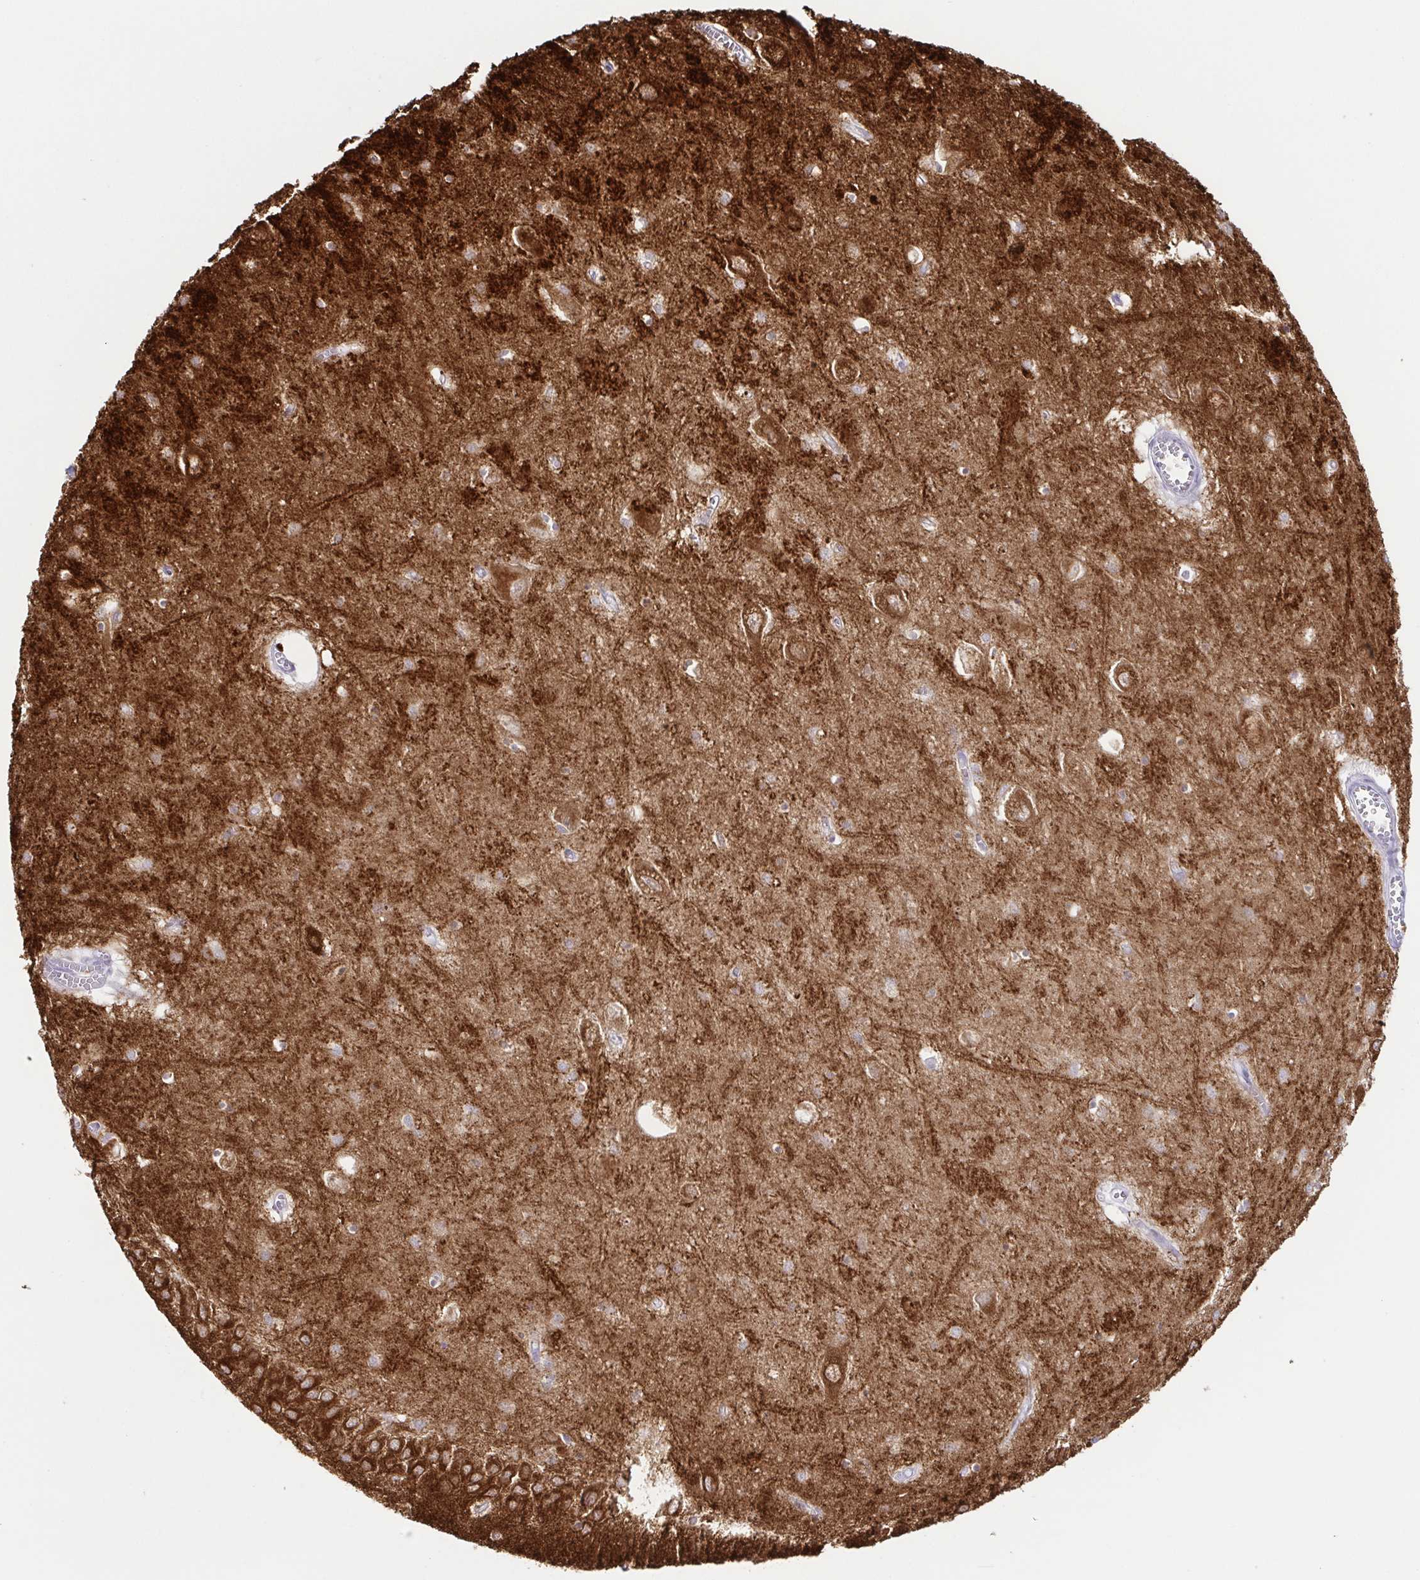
{"staining": {"intensity": "weak", "quantity": "25%-75%", "location": "cytoplasmic/membranous"}, "tissue": "hippocampus", "cell_type": "Glial cells", "image_type": "normal", "snomed": [{"axis": "morphology", "description": "Normal tissue, NOS"}, {"axis": "topography", "description": "Hippocampus"}], "caption": "A micrograph showing weak cytoplasmic/membranous expression in about 25%-75% of glial cells in unremarkable hippocampus, as visualized by brown immunohistochemical staining.", "gene": "ATP6V1G2", "patient": {"sex": "female", "age": 64}}